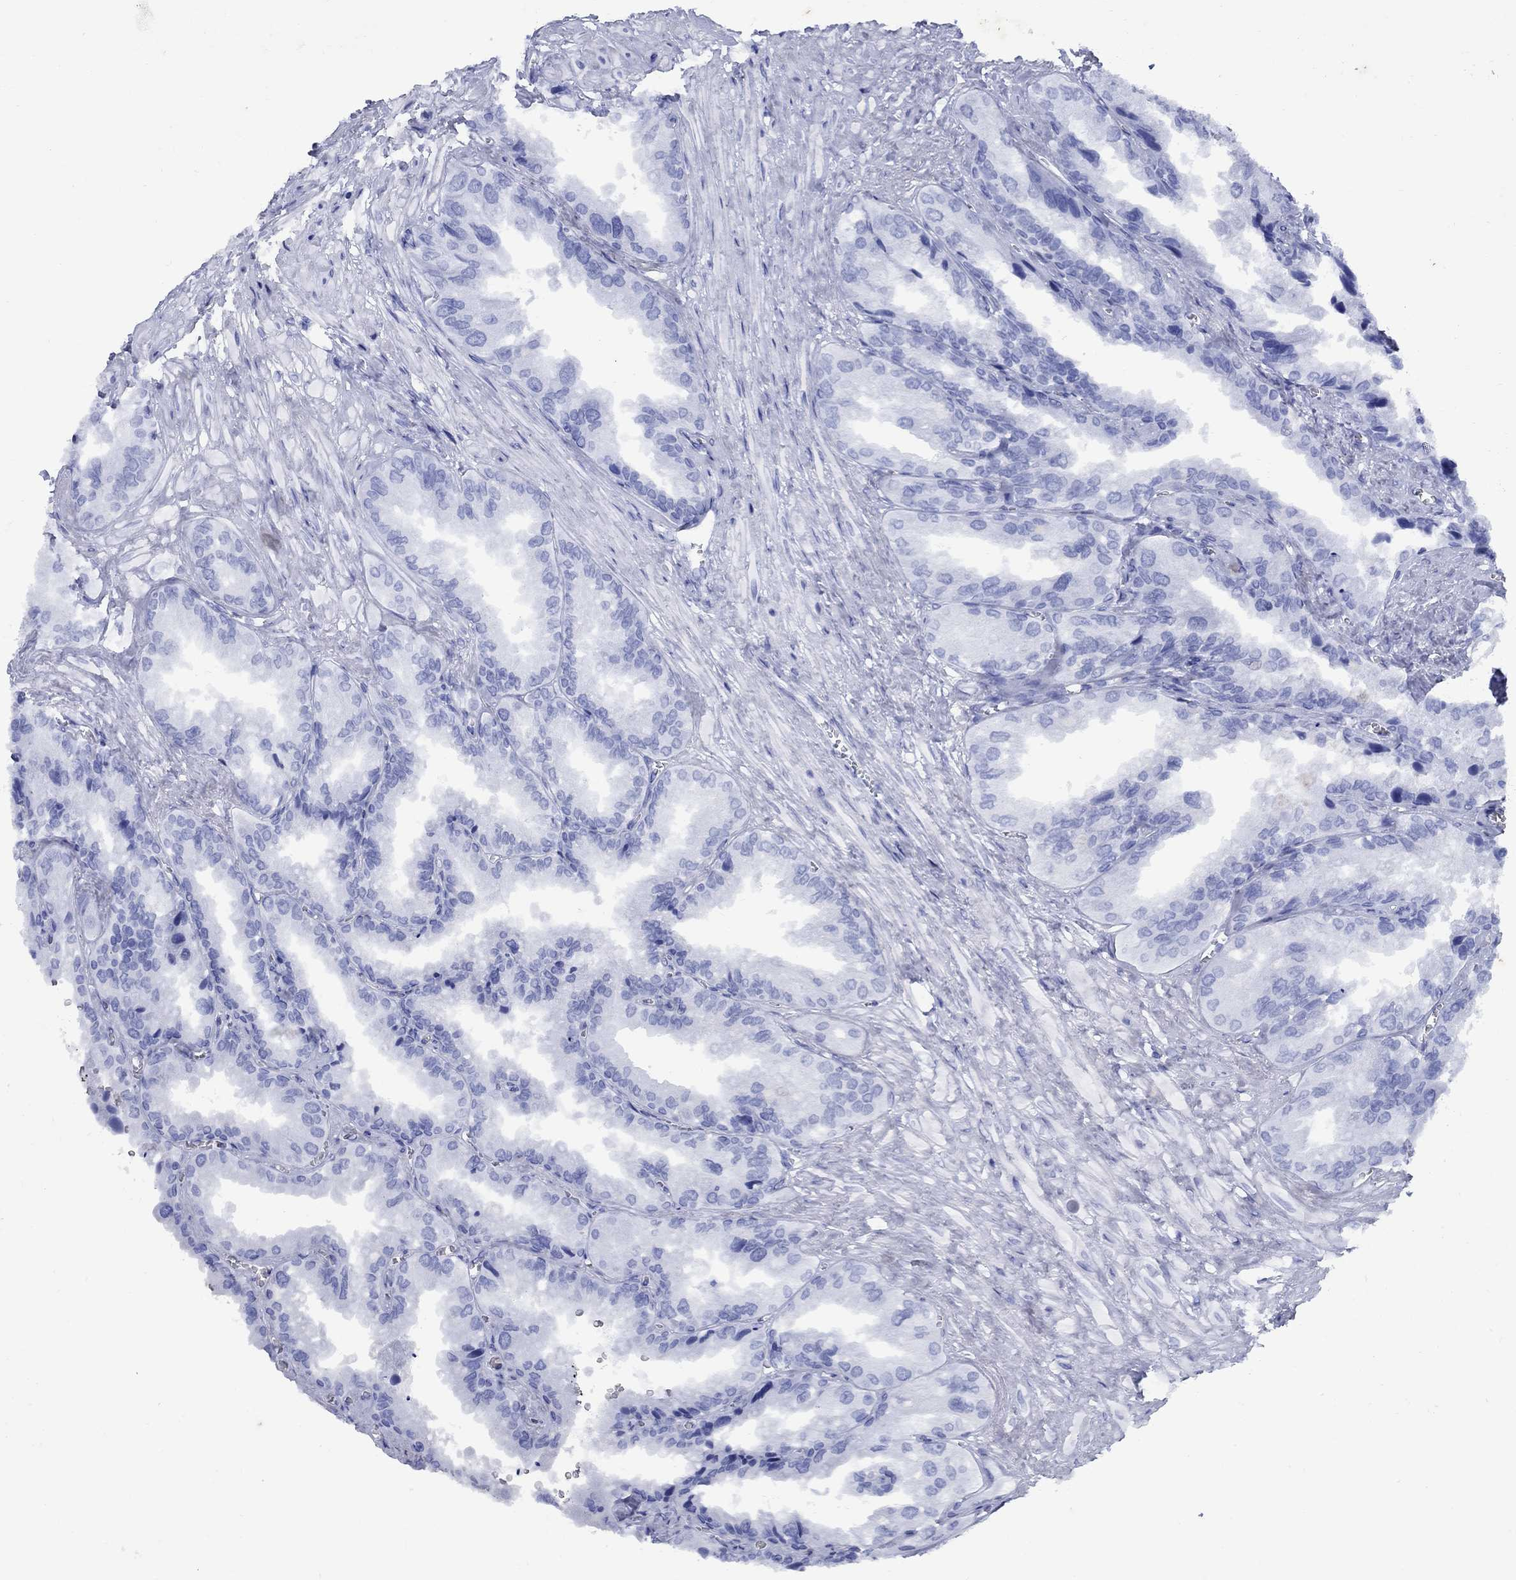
{"staining": {"intensity": "negative", "quantity": "none", "location": "none"}, "tissue": "seminal vesicle", "cell_type": "Glandular cells", "image_type": "normal", "snomed": [{"axis": "morphology", "description": "Normal tissue, NOS"}, {"axis": "topography", "description": "Seminal veicle"}], "caption": "Protein analysis of normal seminal vesicle exhibits no significant expression in glandular cells. Nuclei are stained in blue.", "gene": "CD1A", "patient": {"sex": "male", "age": 67}}